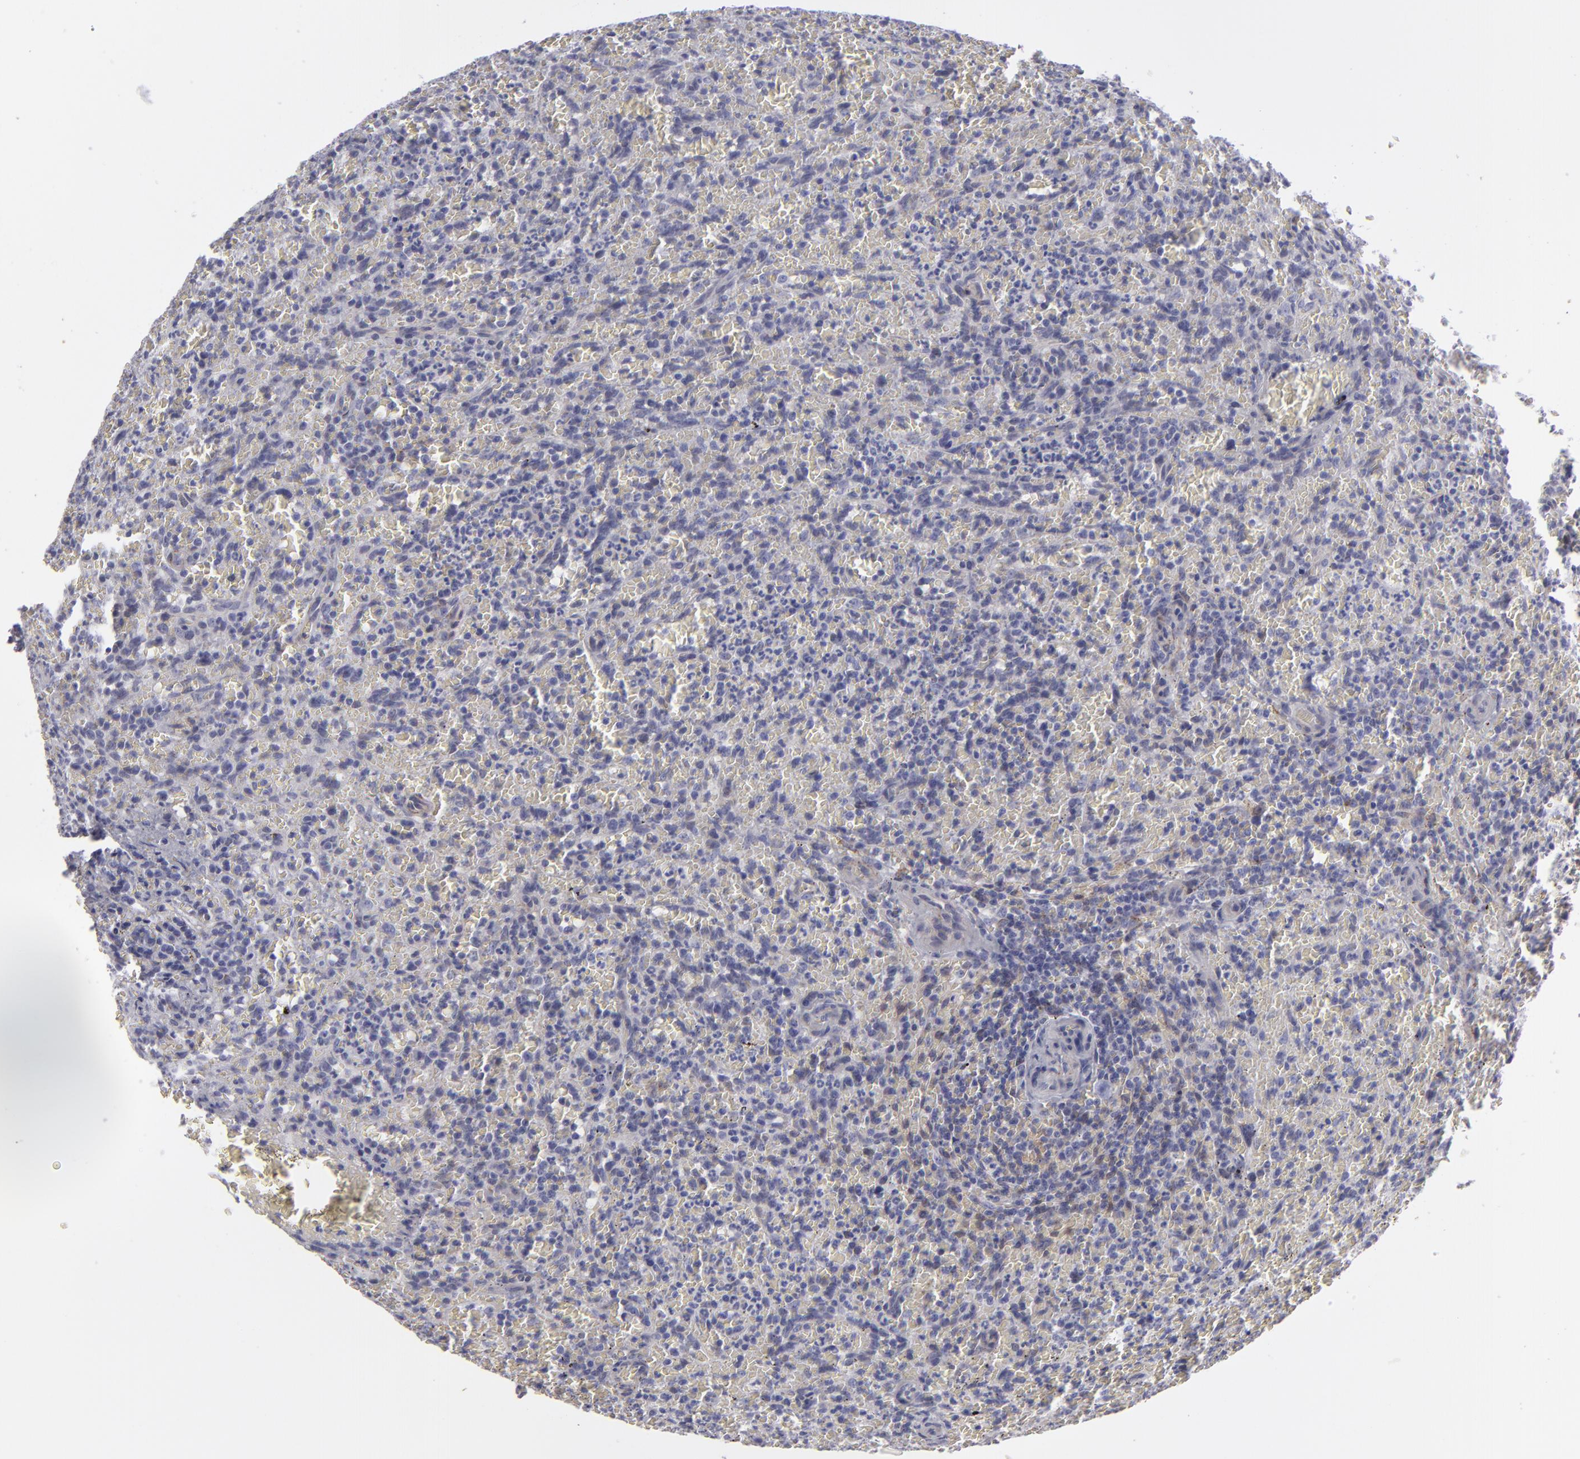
{"staining": {"intensity": "negative", "quantity": "none", "location": "none"}, "tissue": "lymphoma", "cell_type": "Tumor cells", "image_type": "cancer", "snomed": [{"axis": "morphology", "description": "Malignant lymphoma, non-Hodgkin's type, Low grade"}, {"axis": "topography", "description": "Spleen"}], "caption": "This is an immunohistochemistry (IHC) micrograph of low-grade malignant lymphoma, non-Hodgkin's type. There is no expression in tumor cells.", "gene": "ALCAM", "patient": {"sex": "female", "age": 64}}